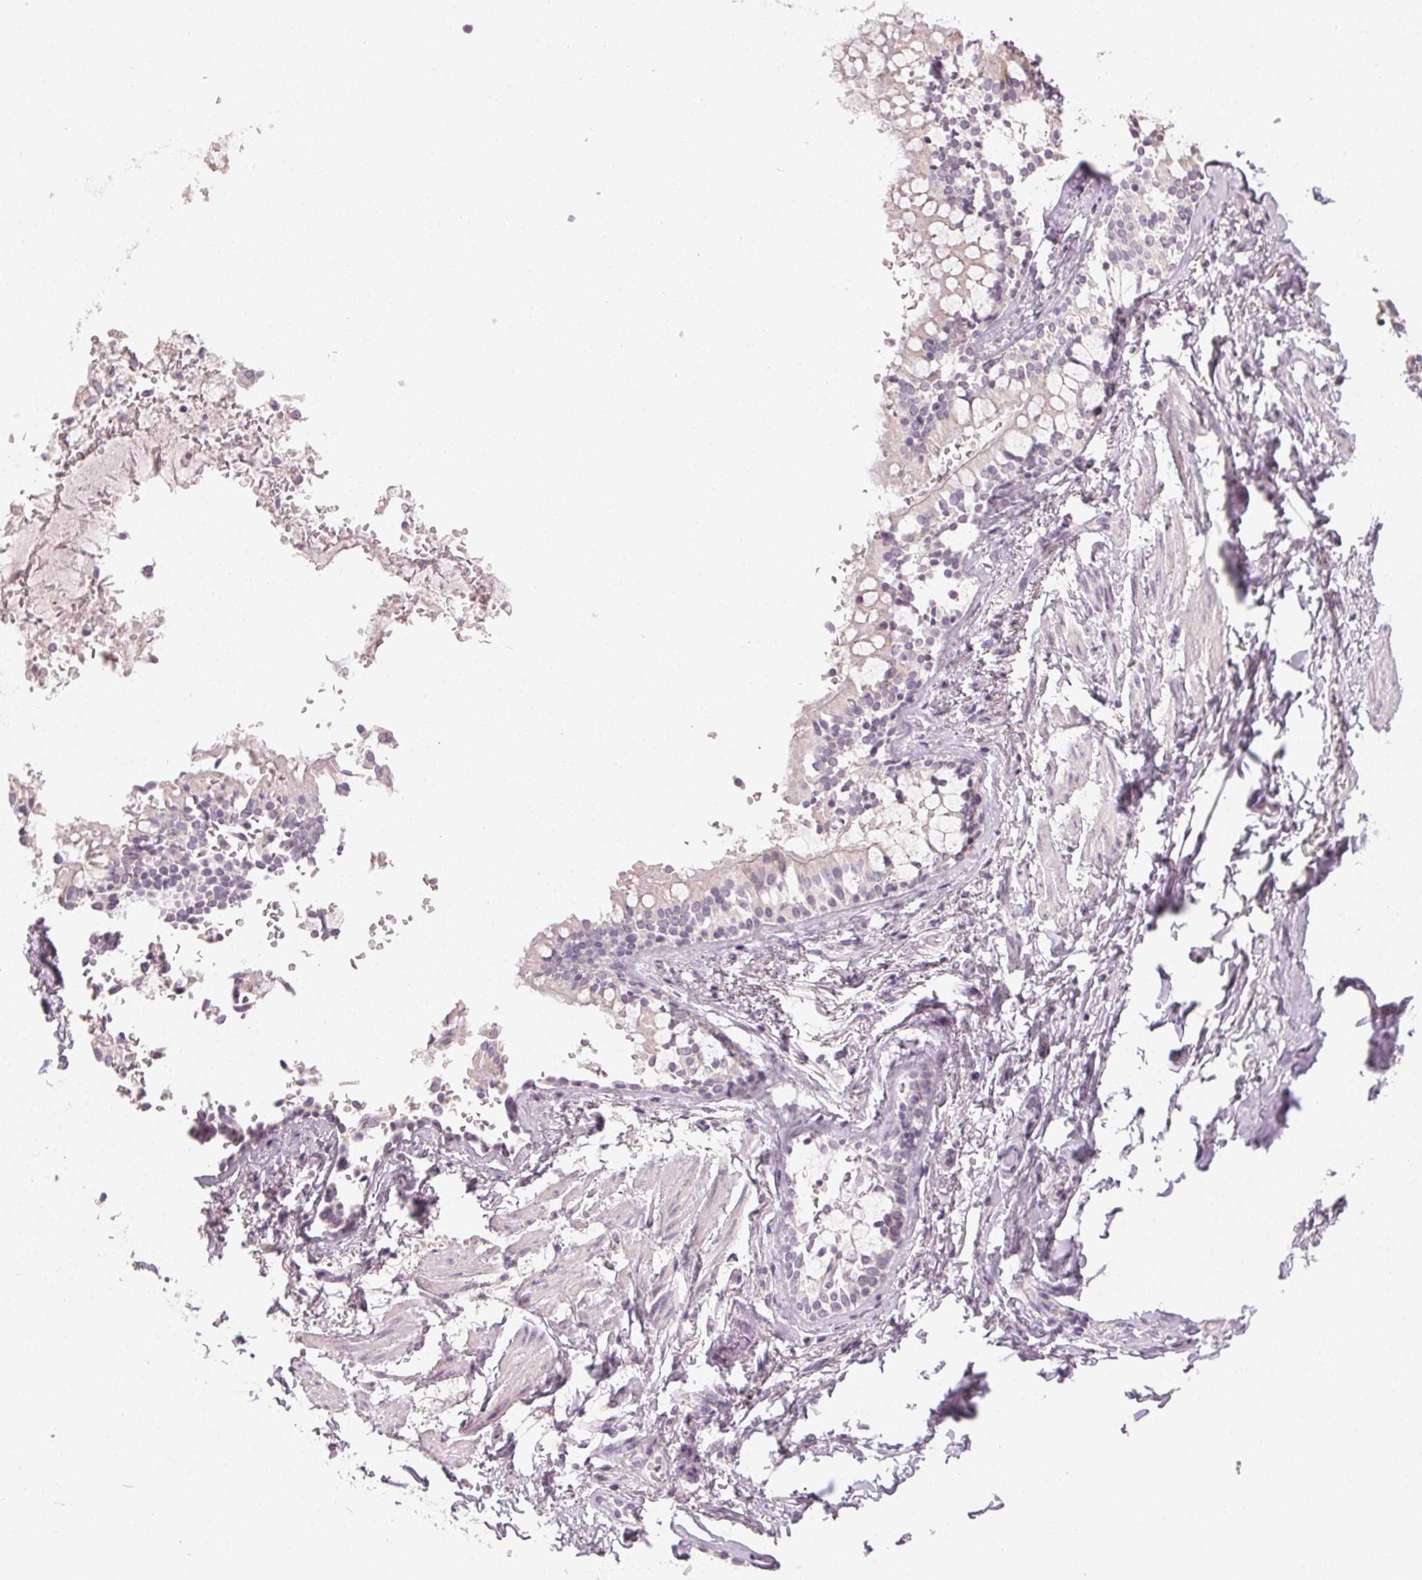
{"staining": {"intensity": "negative", "quantity": "none", "location": "none"}, "tissue": "soft tissue", "cell_type": "Chondrocytes", "image_type": "normal", "snomed": [{"axis": "morphology", "description": "Normal tissue, NOS"}, {"axis": "topography", "description": "Cartilage tissue"}, {"axis": "topography", "description": "Bronchus"}, {"axis": "topography", "description": "Peripheral nerve tissue"}], "caption": "A photomicrograph of human soft tissue is negative for staining in chondrocytes. Brightfield microscopy of immunohistochemistry (IHC) stained with DAB (brown) and hematoxylin (blue), captured at high magnification.", "gene": "LVRN", "patient": {"sex": "male", "age": 67}}